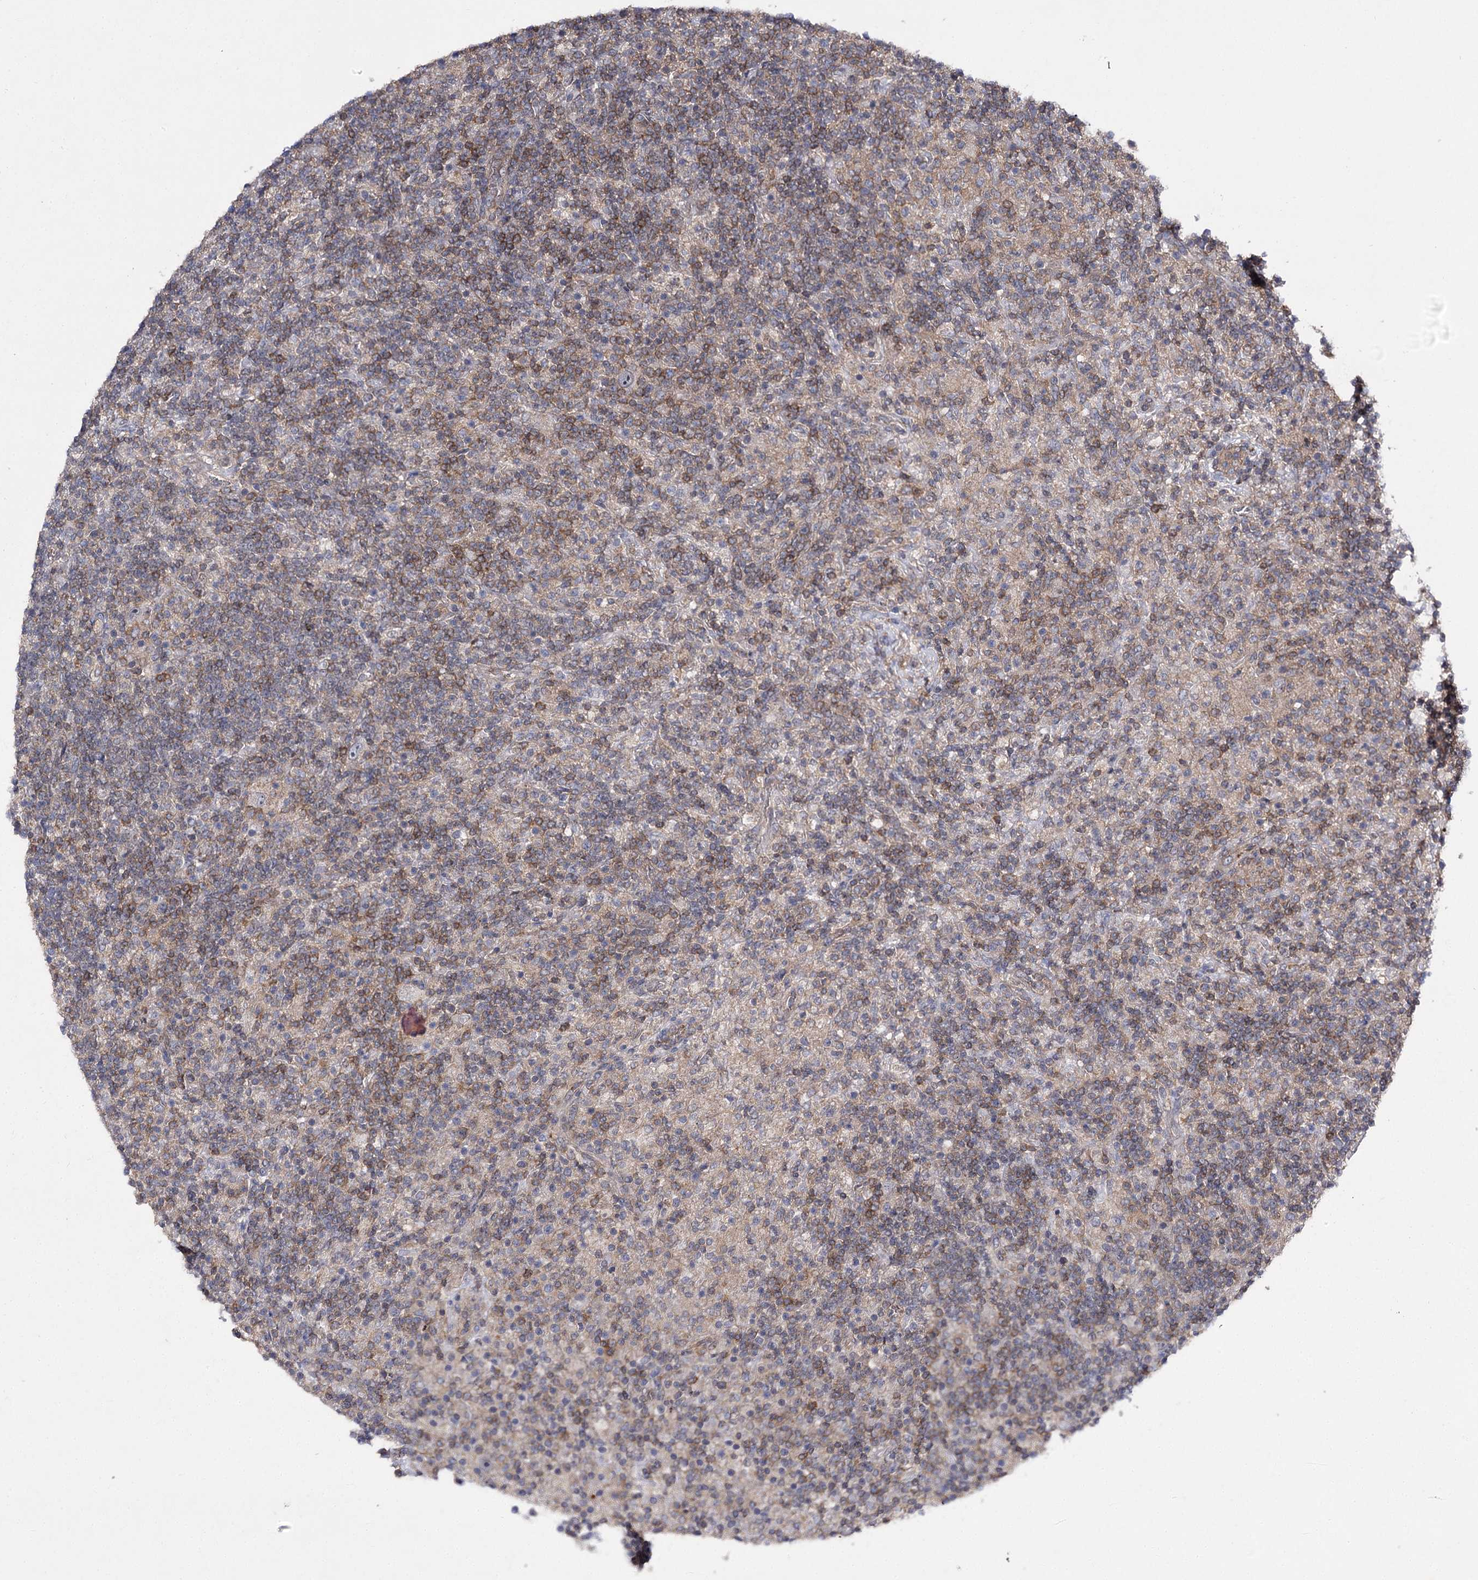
{"staining": {"intensity": "negative", "quantity": "none", "location": "none"}, "tissue": "lymphoma", "cell_type": "Tumor cells", "image_type": "cancer", "snomed": [{"axis": "morphology", "description": "Hodgkin's disease, NOS"}, {"axis": "topography", "description": "Lymph node"}], "caption": "High magnification brightfield microscopy of lymphoma stained with DAB (3,3'-diaminobenzidine) (brown) and counterstained with hematoxylin (blue): tumor cells show no significant expression. (DAB IHC visualized using brightfield microscopy, high magnification).", "gene": "BCR", "patient": {"sex": "male", "age": 70}}